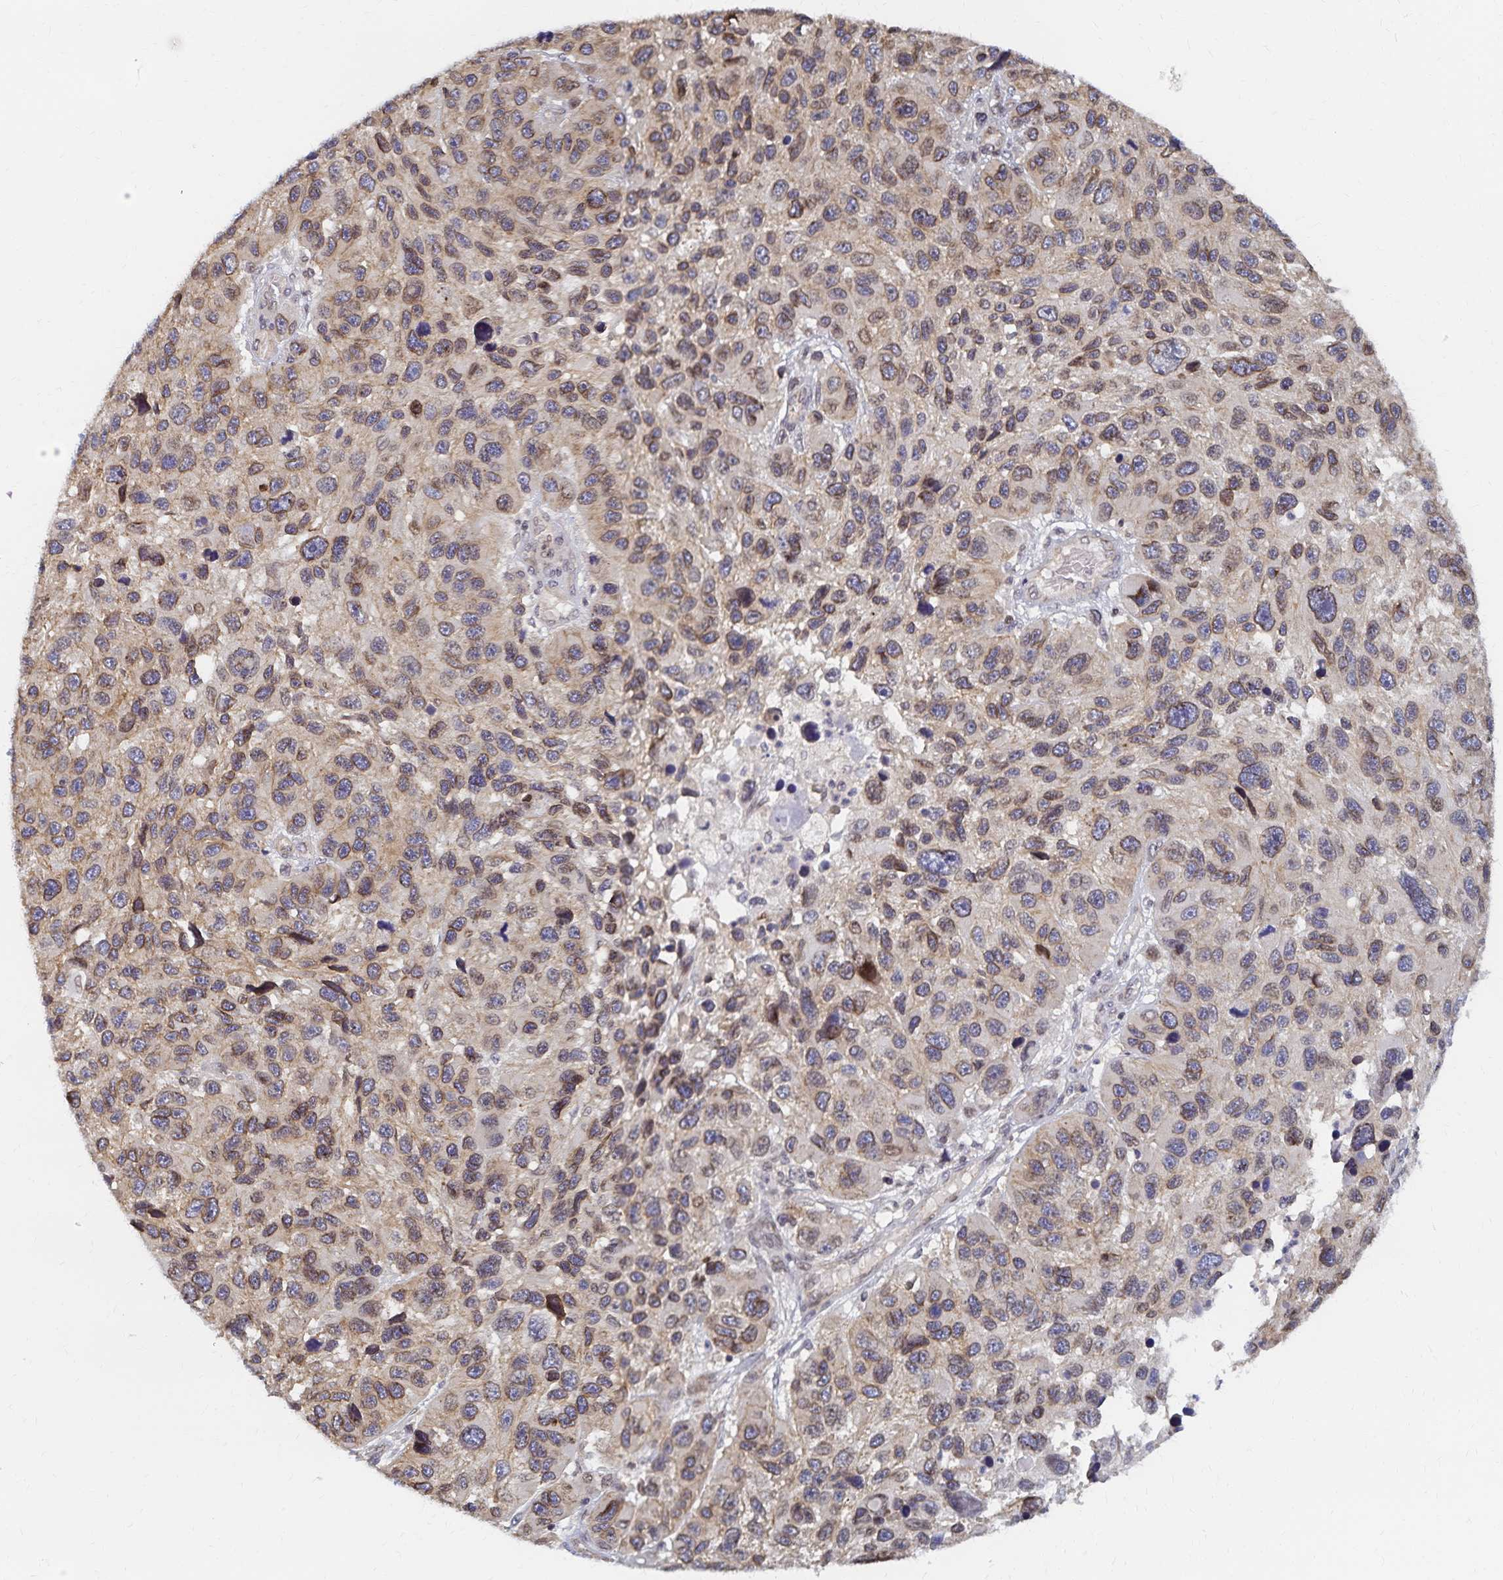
{"staining": {"intensity": "weak", "quantity": "25%-75%", "location": "cytoplasmic/membranous"}, "tissue": "melanoma", "cell_type": "Tumor cells", "image_type": "cancer", "snomed": [{"axis": "morphology", "description": "Malignant melanoma, NOS"}, {"axis": "topography", "description": "Skin"}], "caption": "Immunohistochemistry (DAB) staining of melanoma demonstrates weak cytoplasmic/membranous protein positivity in about 25%-75% of tumor cells.", "gene": "RAB9B", "patient": {"sex": "male", "age": 53}}